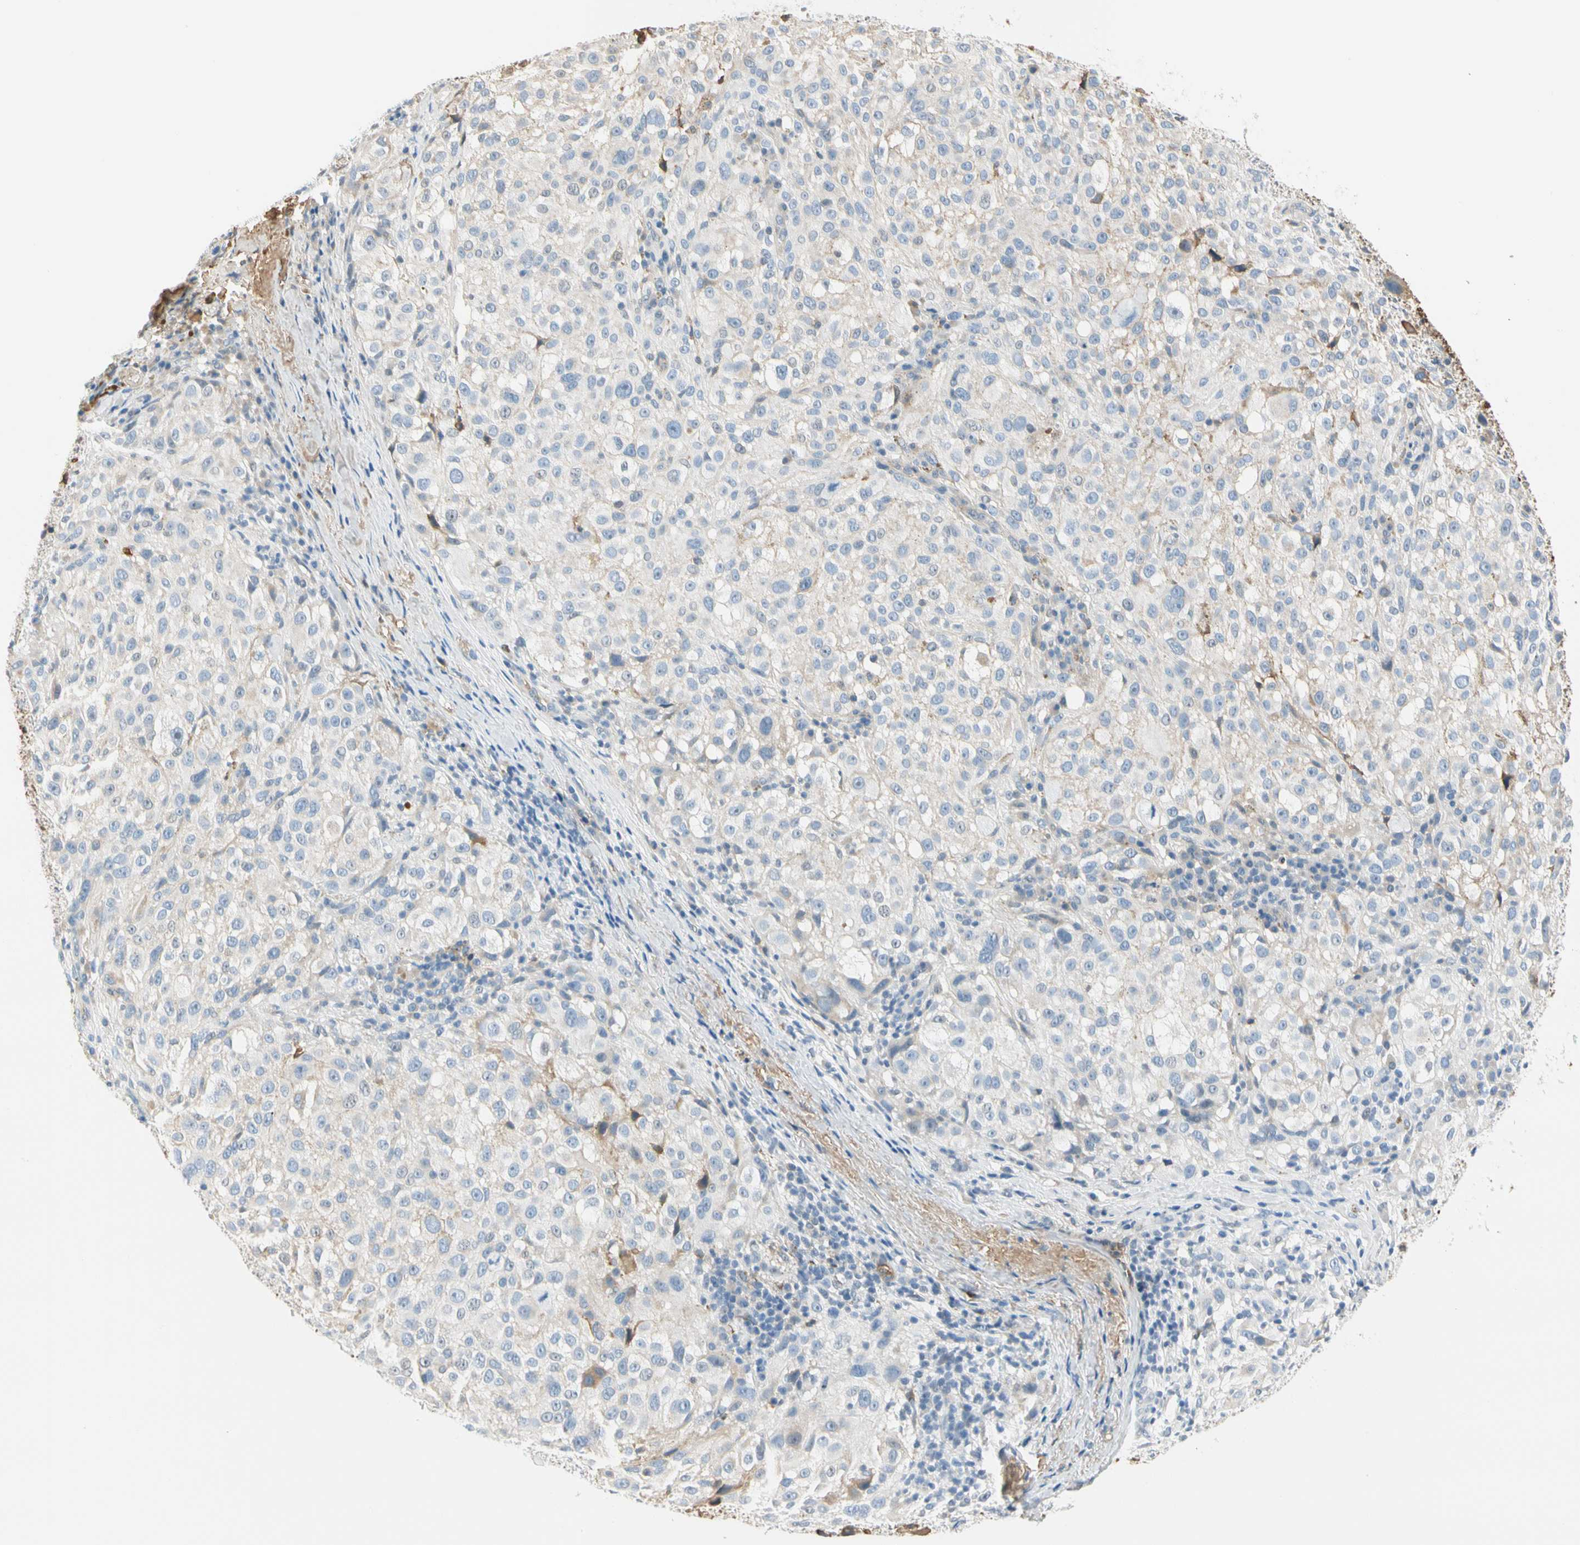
{"staining": {"intensity": "weak", "quantity": ">75%", "location": "cytoplasmic/membranous"}, "tissue": "melanoma", "cell_type": "Tumor cells", "image_type": "cancer", "snomed": [{"axis": "morphology", "description": "Necrosis, NOS"}, {"axis": "morphology", "description": "Malignant melanoma, NOS"}, {"axis": "topography", "description": "Skin"}], "caption": "A micrograph showing weak cytoplasmic/membranous staining in approximately >75% of tumor cells in melanoma, as visualized by brown immunohistochemical staining.", "gene": "LAMB3", "patient": {"sex": "female", "age": 87}}